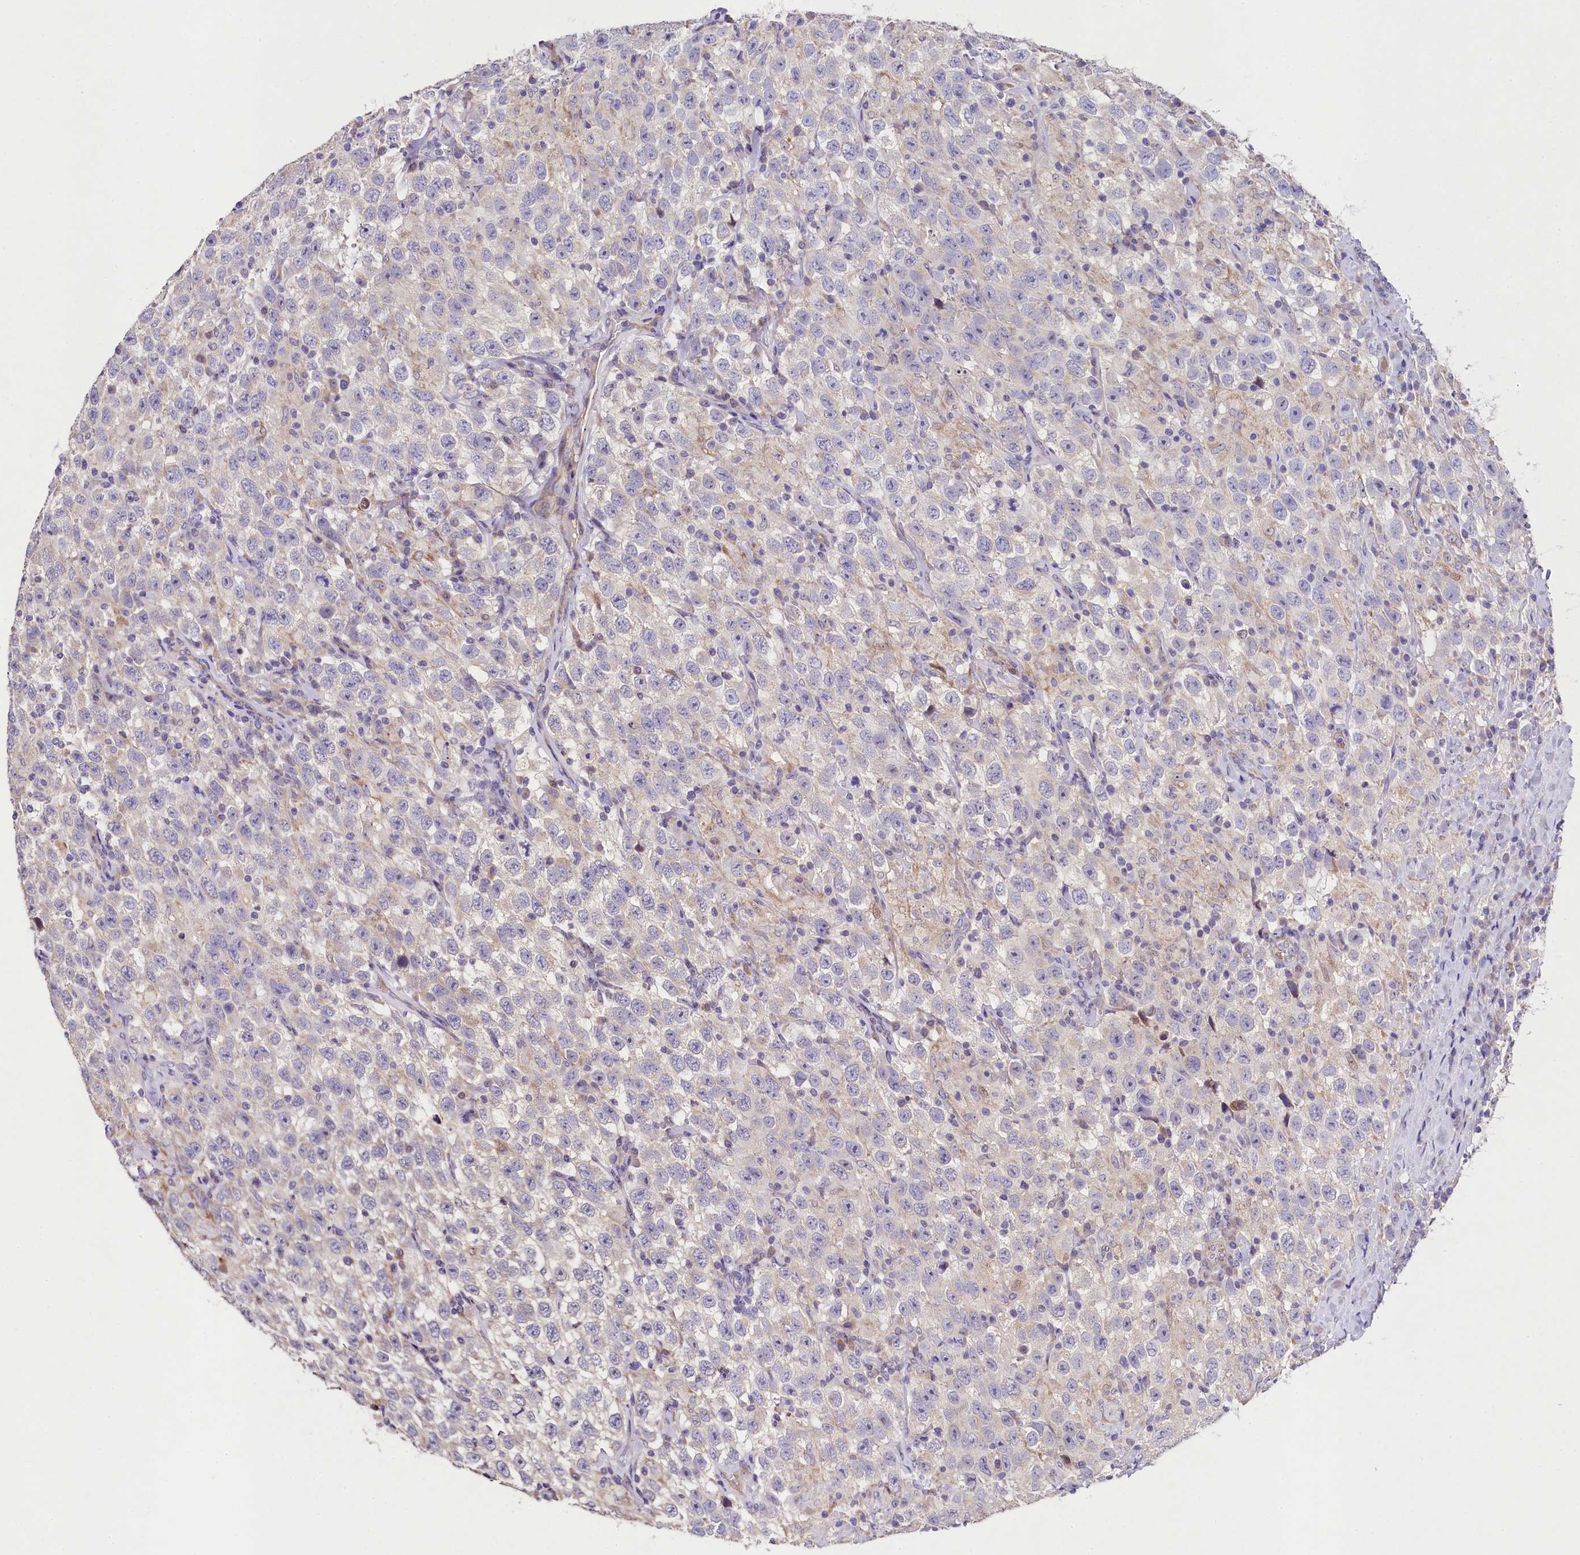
{"staining": {"intensity": "negative", "quantity": "none", "location": "none"}, "tissue": "testis cancer", "cell_type": "Tumor cells", "image_type": "cancer", "snomed": [{"axis": "morphology", "description": "Seminoma, NOS"}, {"axis": "topography", "description": "Testis"}], "caption": "Tumor cells show no significant staining in seminoma (testis).", "gene": "FXYD6", "patient": {"sex": "male", "age": 41}}